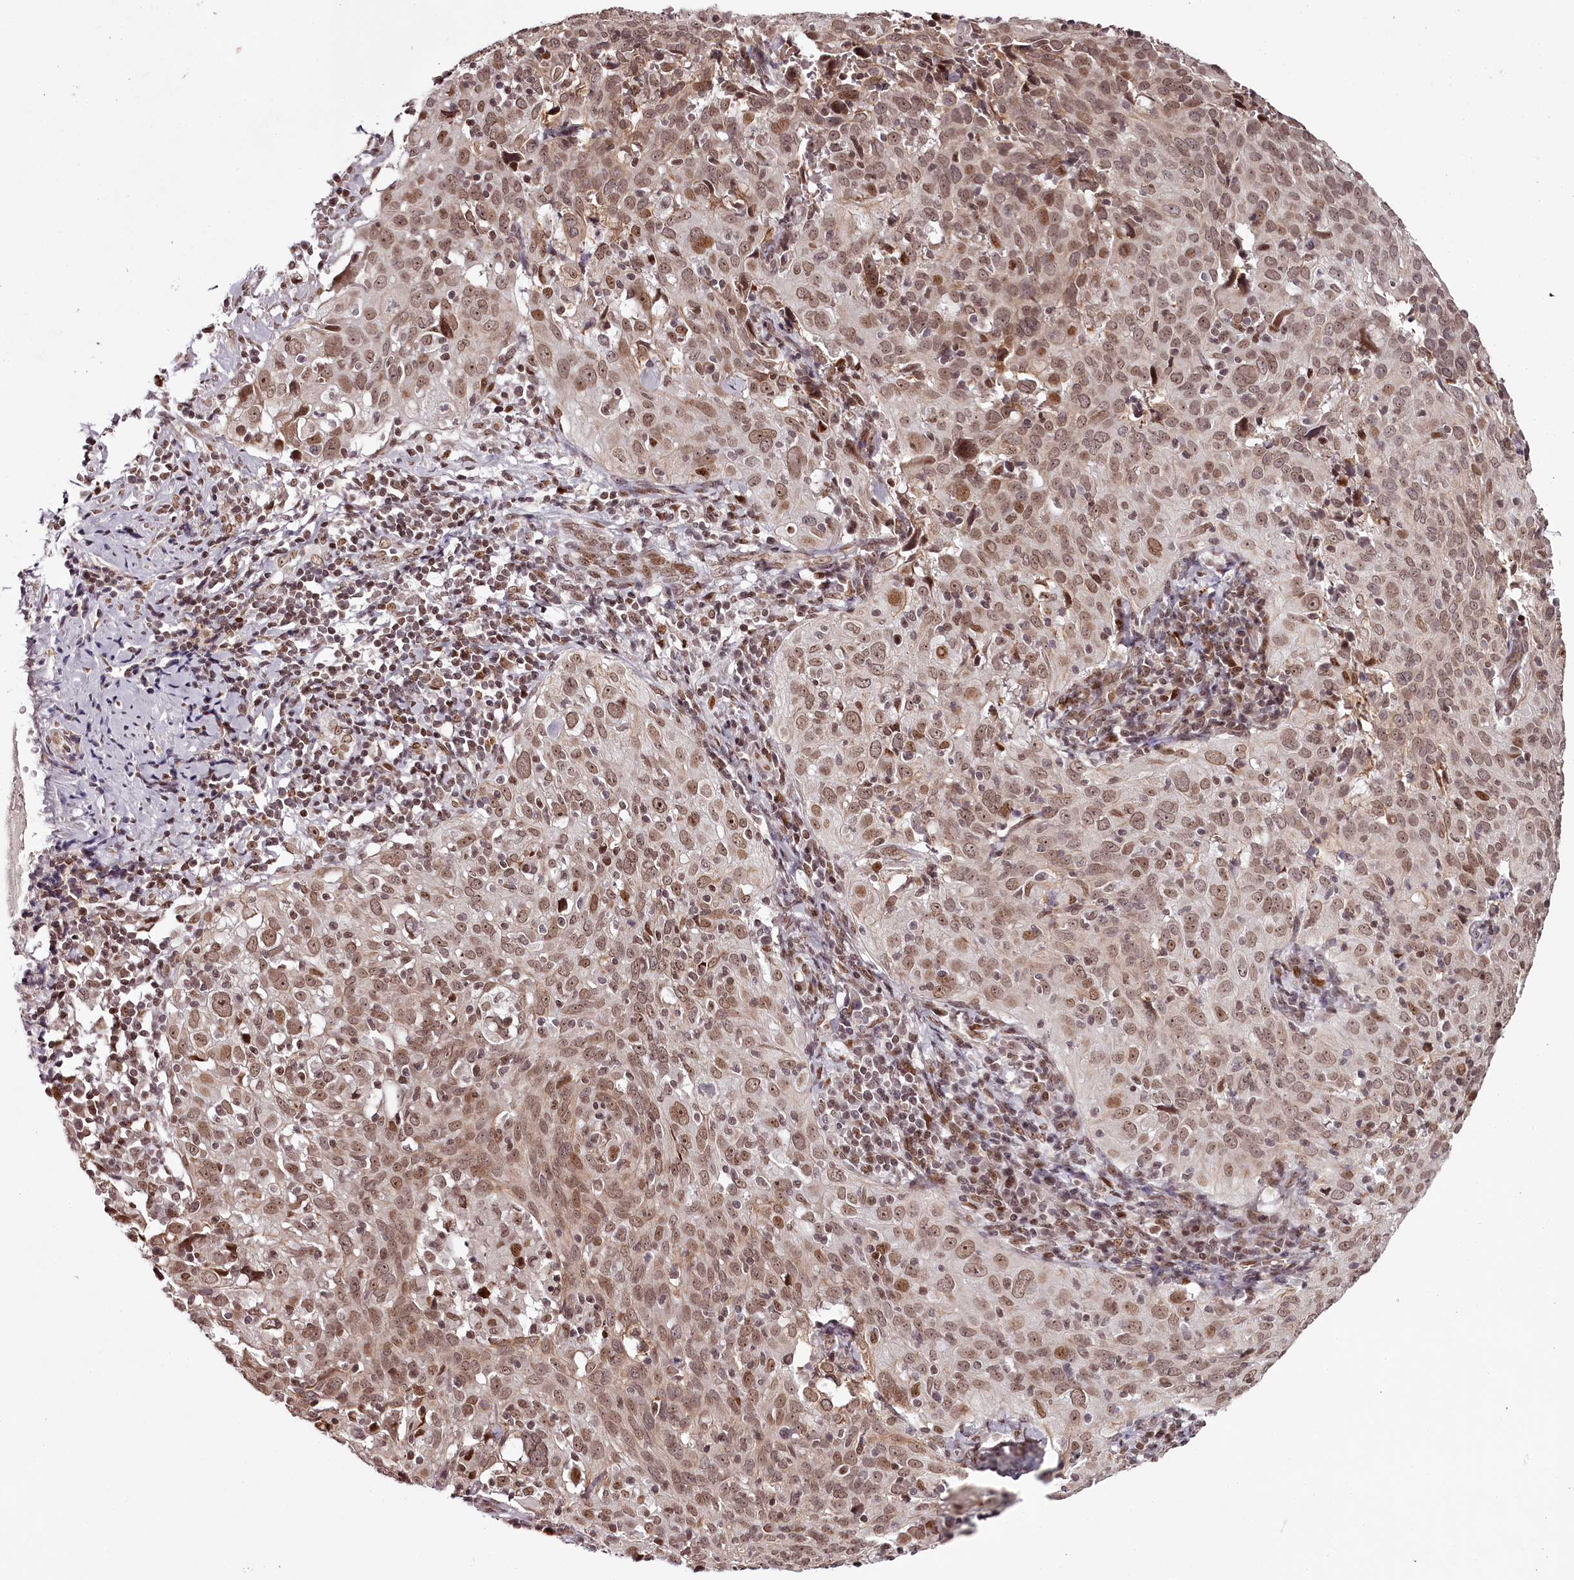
{"staining": {"intensity": "moderate", "quantity": ">75%", "location": "nuclear"}, "tissue": "cervical cancer", "cell_type": "Tumor cells", "image_type": "cancer", "snomed": [{"axis": "morphology", "description": "Squamous cell carcinoma, NOS"}, {"axis": "topography", "description": "Cervix"}], "caption": "DAB immunohistochemical staining of cervical cancer displays moderate nuclear protein expression in about >75% of tumor cells. (brown staining indicates protein expression, while blue staining denotes nuclei).", "gene": "THYN1", "patient": {"sex": "female", "age": 31}}